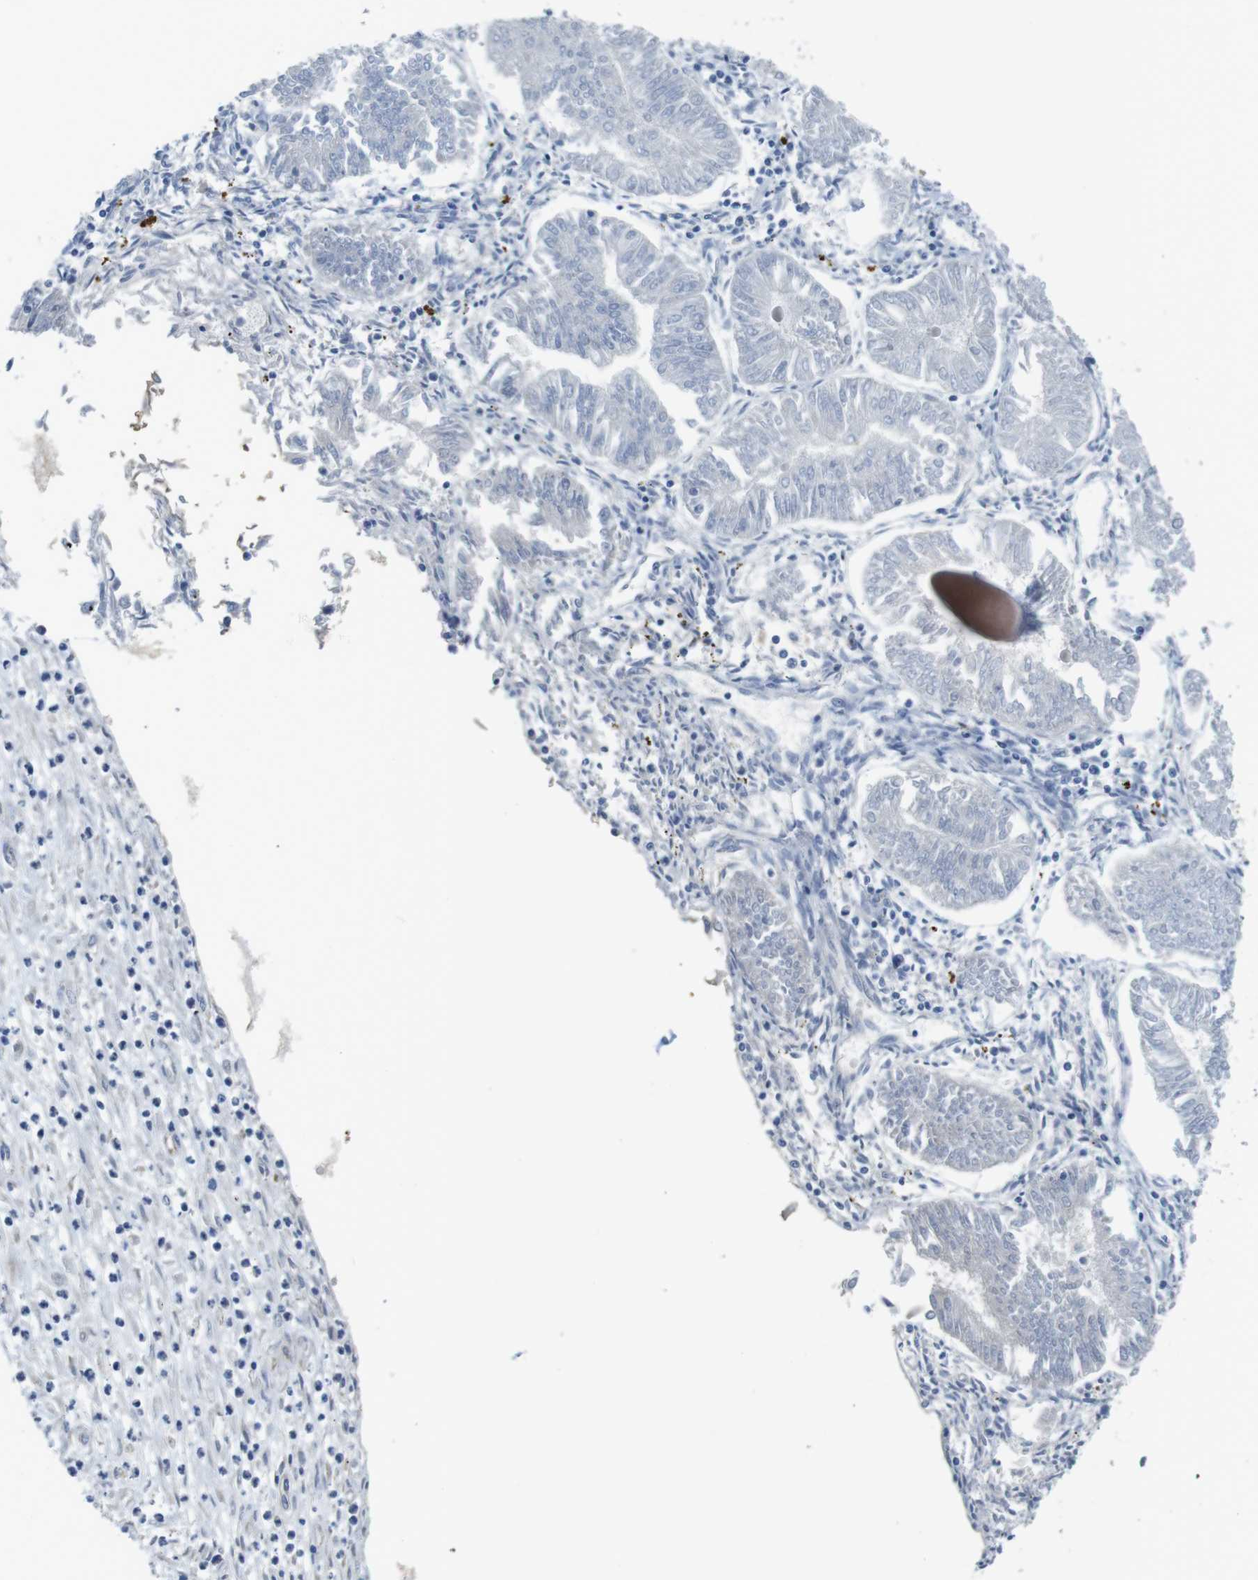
{"staining": {"intensity": "negative", "quantity": "none", "location": "none"}, "tissue": "endometrial cancer", "cell_type": "Tumor cells", "image_type": "cancer", "snomed": [{"axis": "morphology", "description": "Adenocarcinoma, NOS"}, {"axis": "topography", "description": "Endometrium"}], "caption": "This is a photomicrograph of IHC staining of endometrial adenocarcinoma, which shows no expression in tumor cells.", "gene": "TMEM234", "patient": {"sex": "female", "age": 53}}